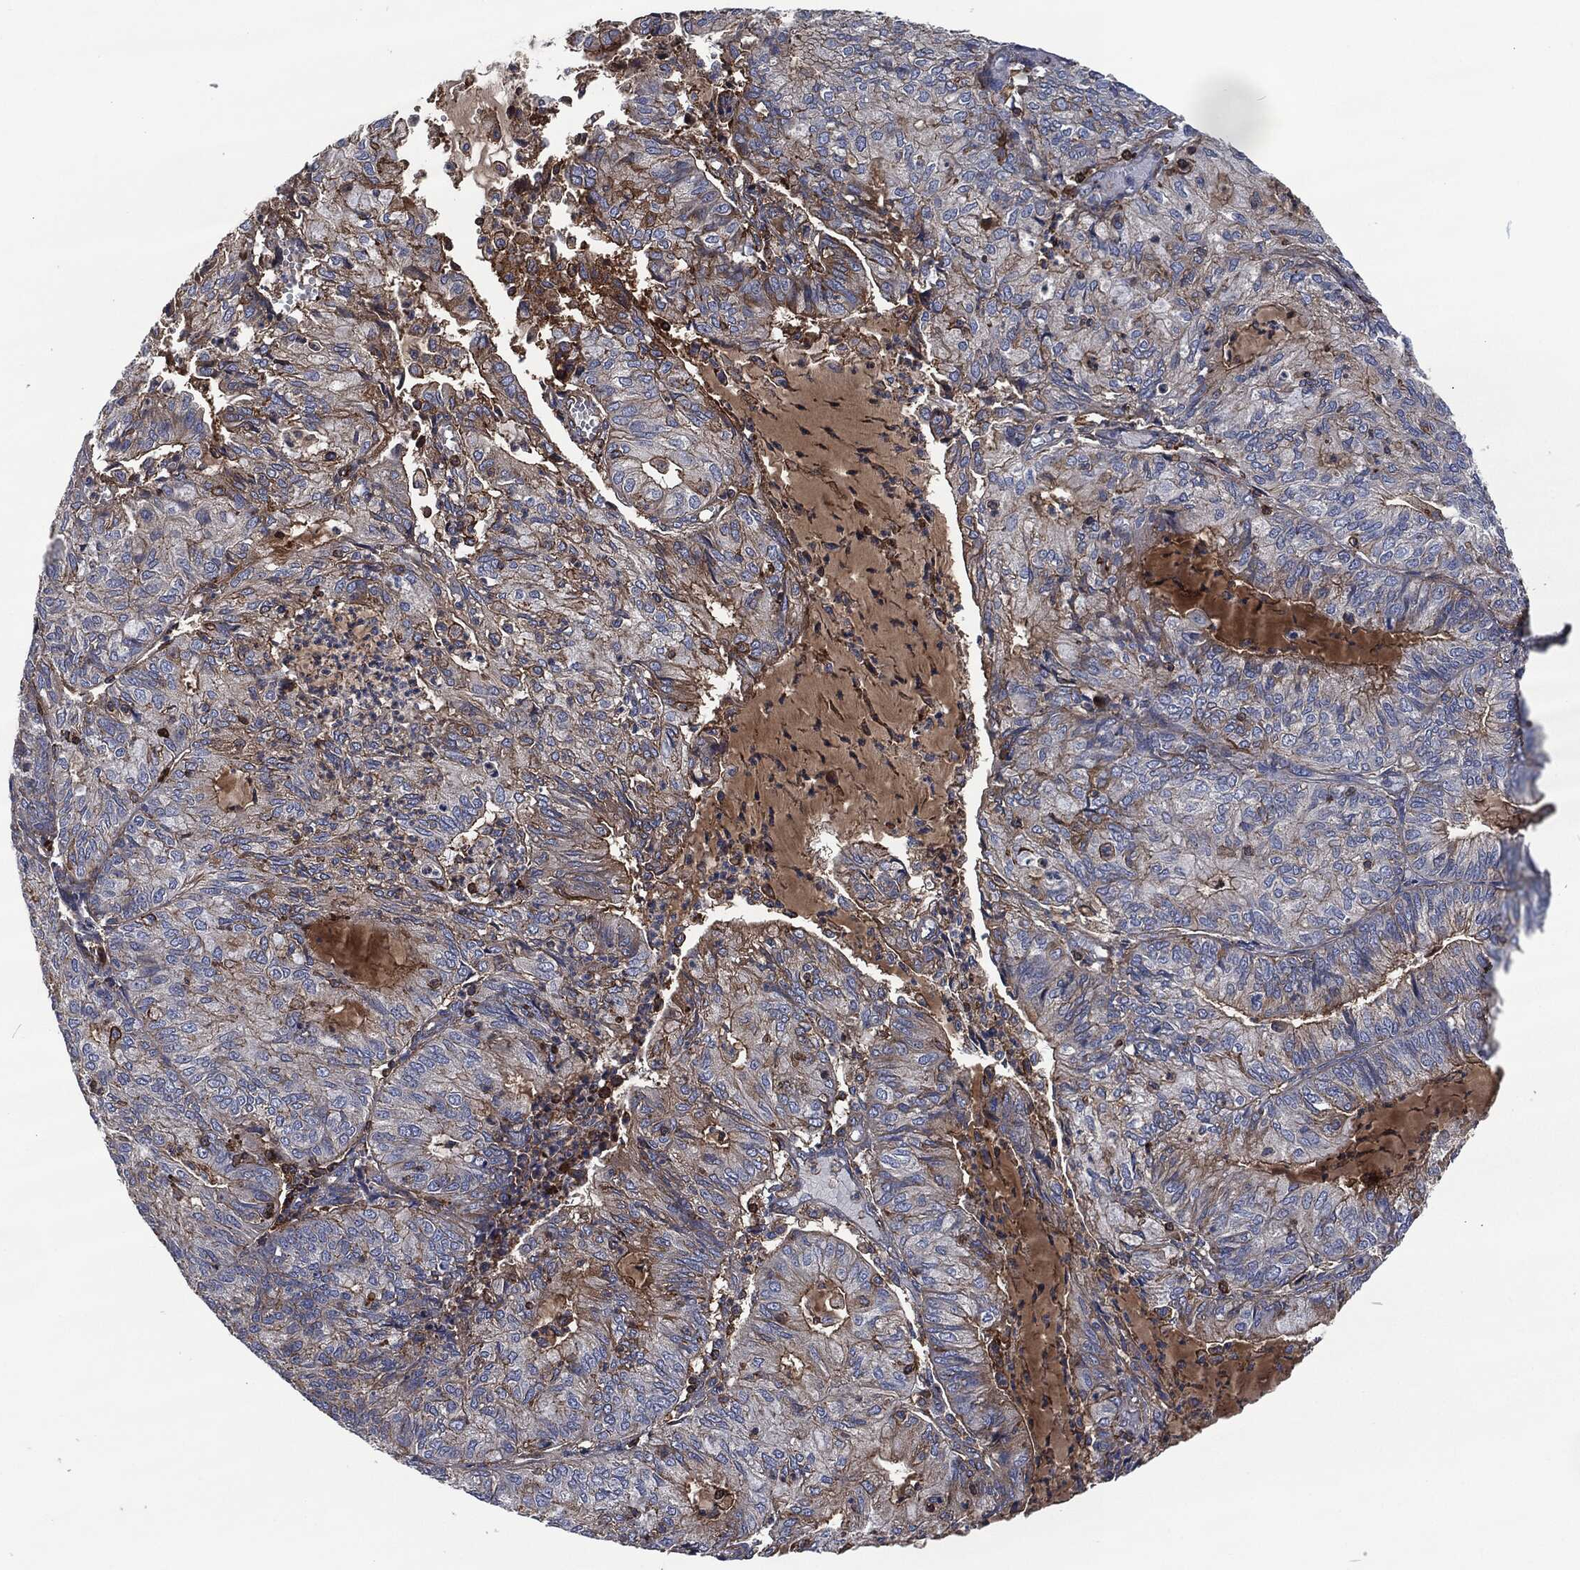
{"staining": {"intensity": "negative", "quantity": "none", "location": "none"}, "tissue": "endometrial cancer", "cell_type": "Tumor cells", "image_type": "cancer", "snomed": [{"axis": "morphology", "description": "Adenocarcinoma, NOS"}, {"axis": "topography", "description": "Endometrium"}], "caption": "DAB immunohistochemical staining of human endometrial adenocarcinoma demonstrates no significant expression in tumor cells.", "gene": "LGALS9", "patient": {"sex": "female", "age": 82}}